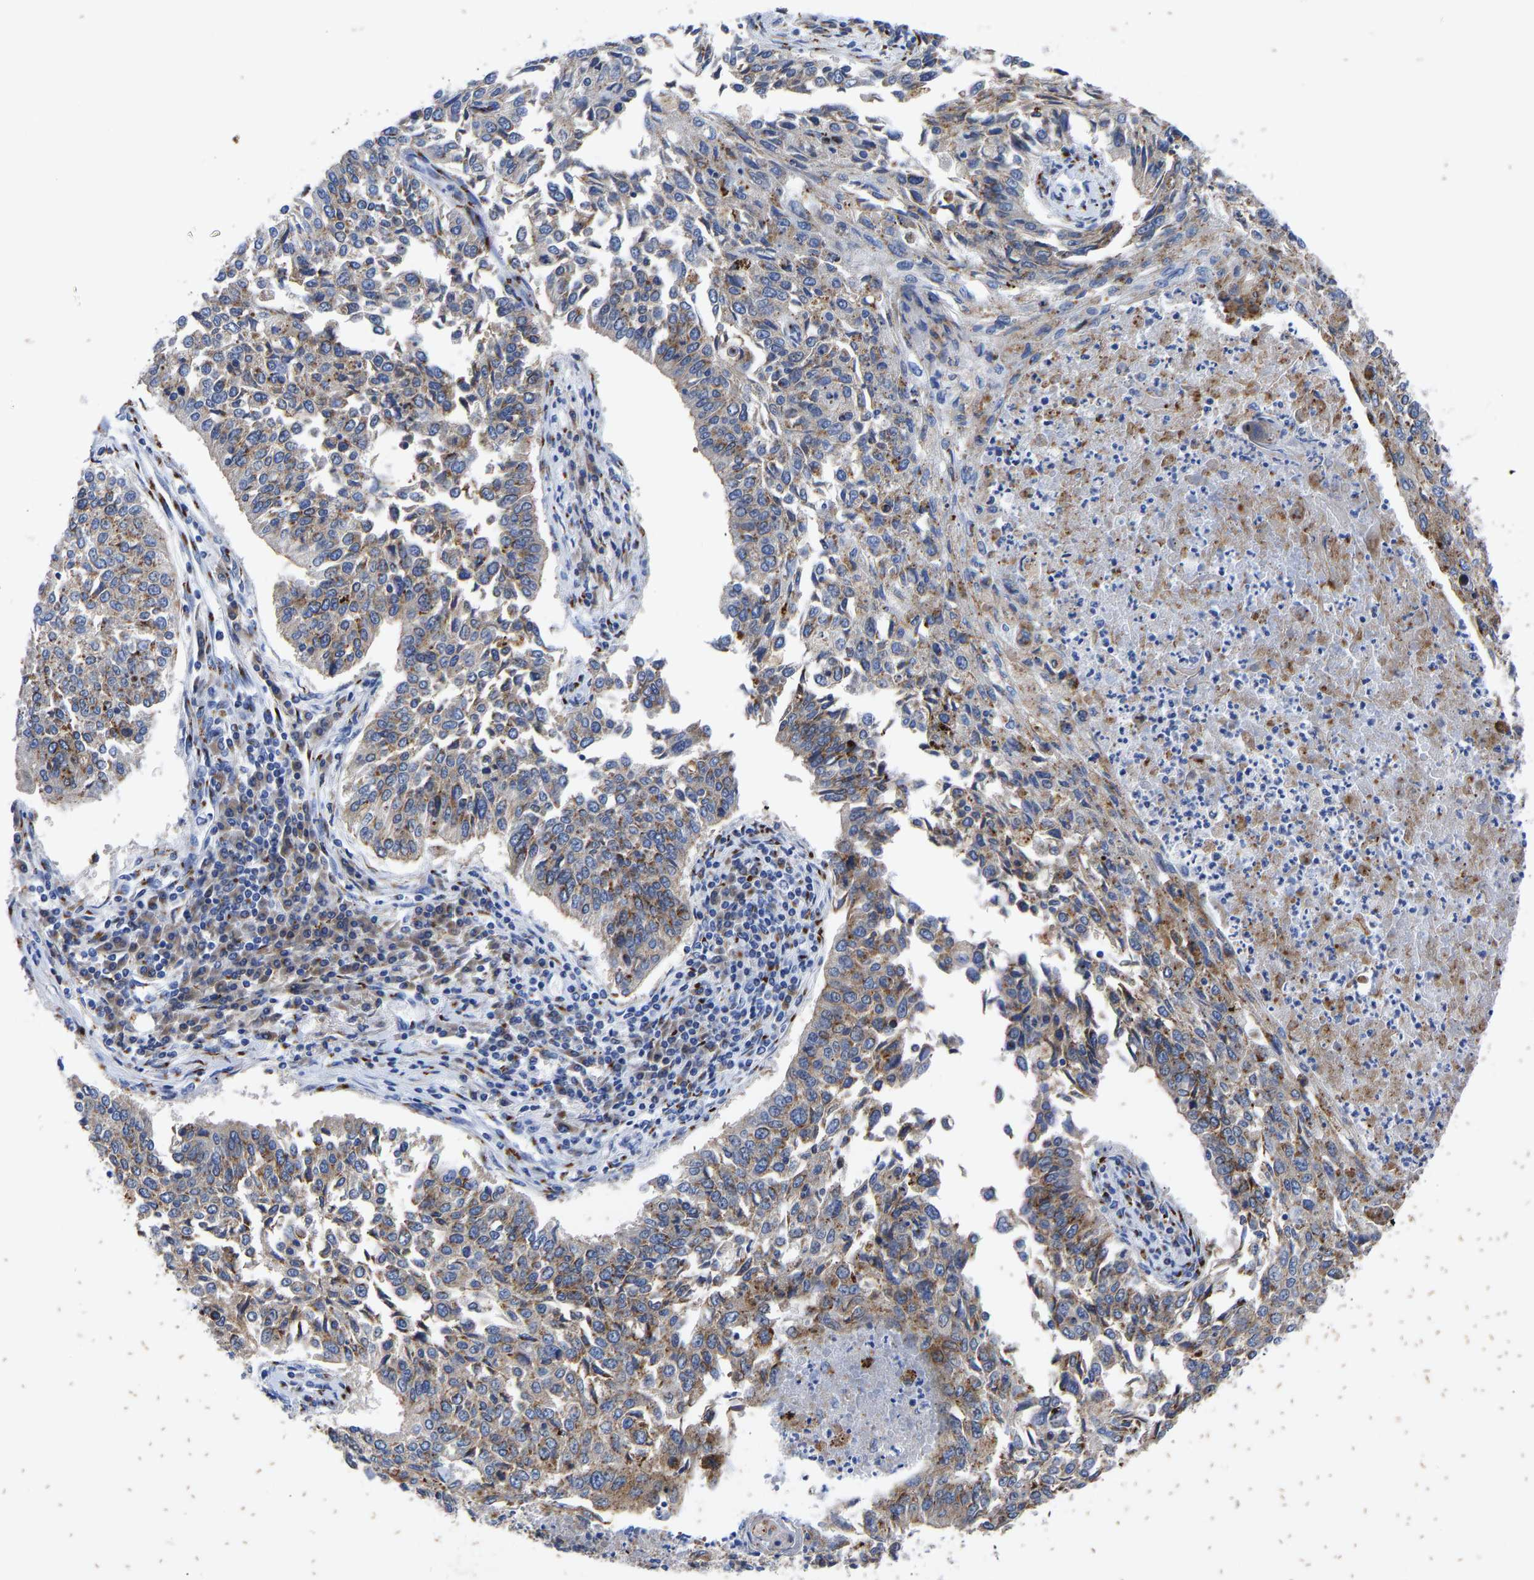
{"staining": {"intensity": "moderate", "quantity": ">75%", "location": "cytoplasmic/membranous"}, "tissue": "lung cancer", "cell_type": "Tumor cells", "image_type": "cancer", "snomed": [{"axis": "morphology", "description": "Normal tissue, NOS"}, {"axis": "morphology", "description": "Squamous cell carcinoma, NOS"}, {"axis": "topography", "description": "Cartilage tissue"}, {"axis": "topography", "description": "Bronchus"}, {"axis": "topography", "description": "Lung"}], "caption": "Lung cancer (squamous cell carcinoma) stained with DAB immunohistochemistry reveals medium levels of moderate cytoplasmic/membranous positivity in approximately >75% of tumor cells. Nuclei are stained in blue.", "gene": "TMEM87A", "patient": {"sex": "female", "age": 49}}